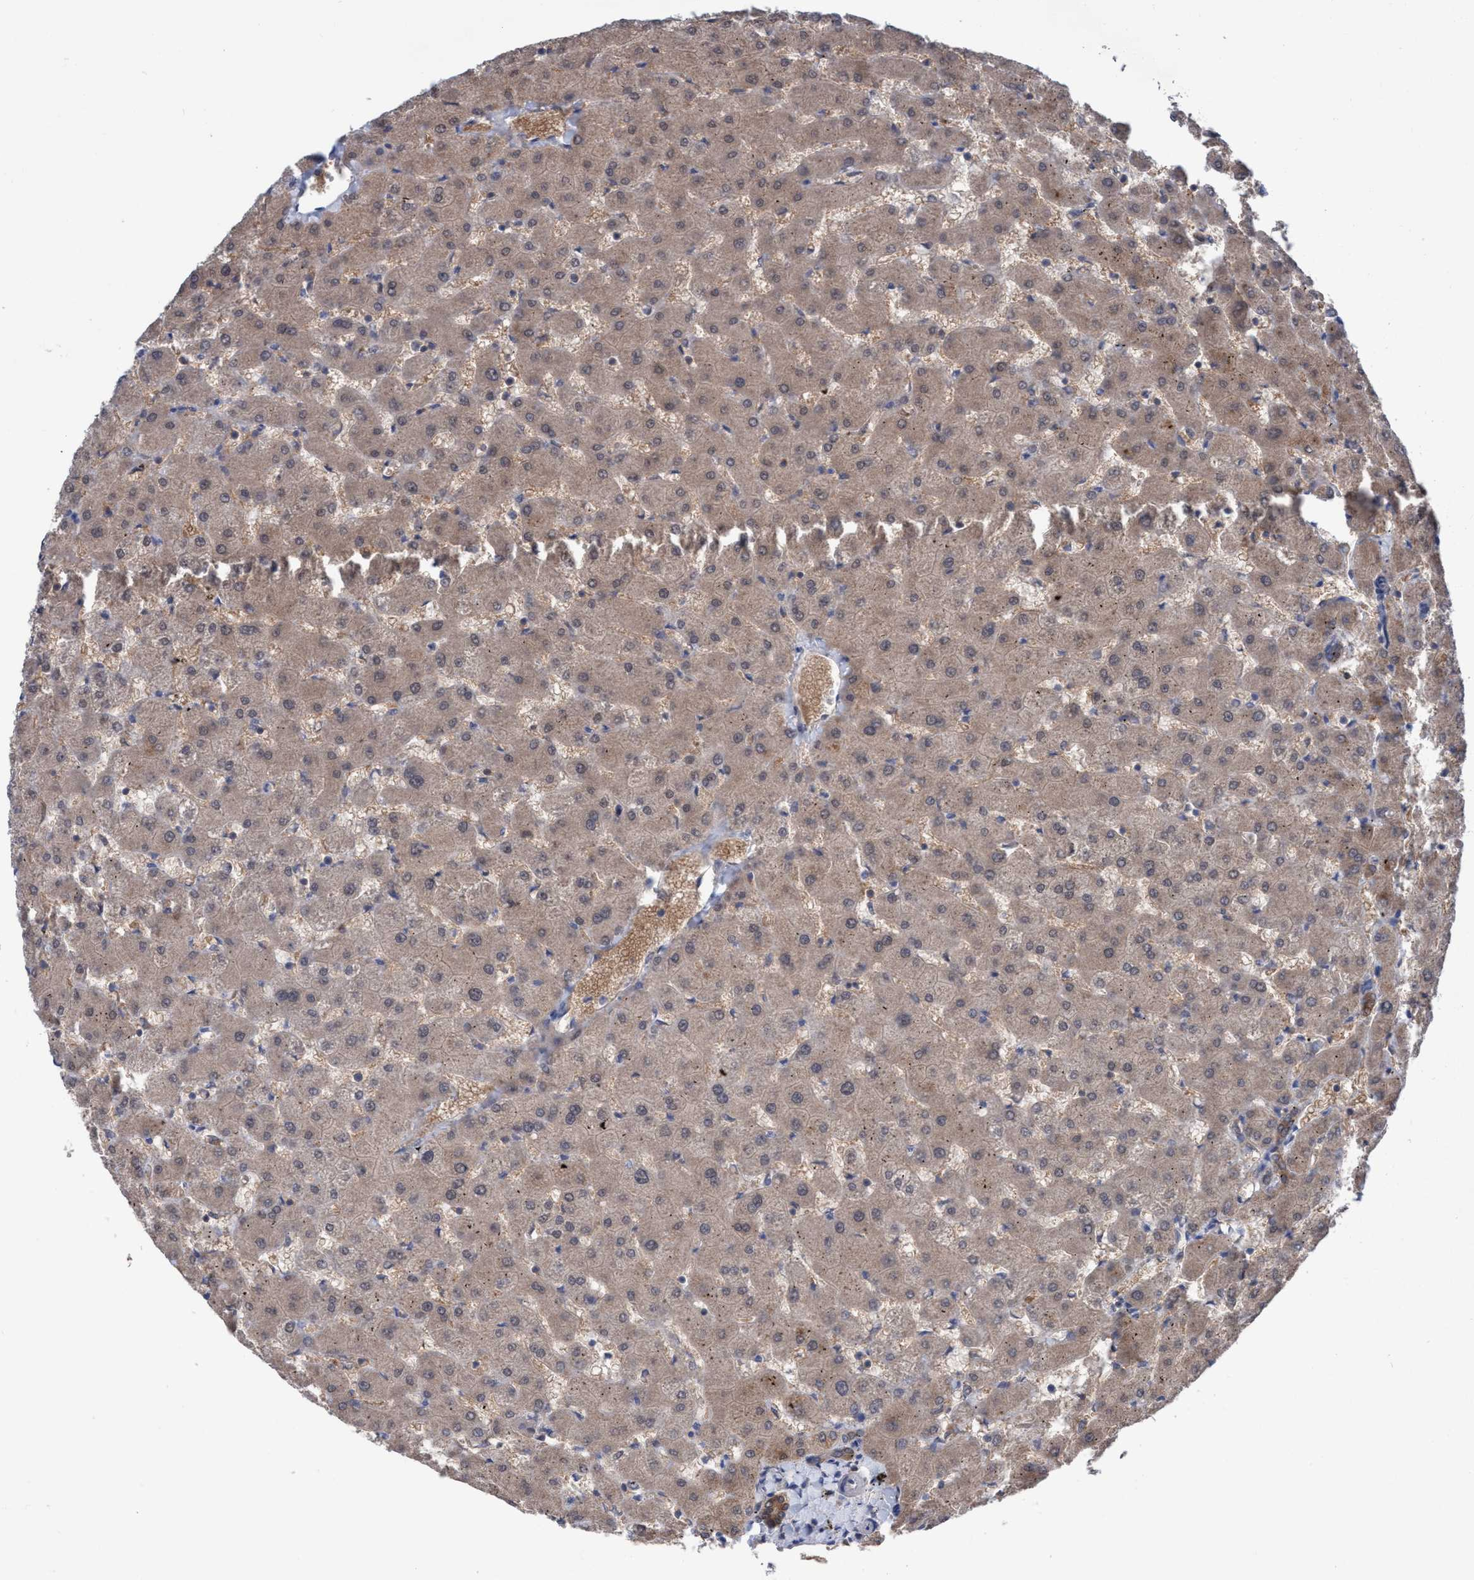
{"staining": {"intensity": "moderate", "quantity": ">75%", "location": "cytoplasmic/membranous"}, "tissue": "liver", "cell_type": "Cholangiocytes", "image_type": "normal", "snomed": [{"axis": "morphology", "description": "Normal tissue, NOS"}, {"axis": "topography", "description": "Liver"}], "caption": "Immunohistochemical staining of unremarkable liver shows medium levels of moderate cytoplasmic/membranous positivity in about >75% of cholangiocytes. (Brightfield microscopy of DAB IHC at high magnification).", "gene": "GLOD4", "patient": {"sex": "female", "age": 63}}